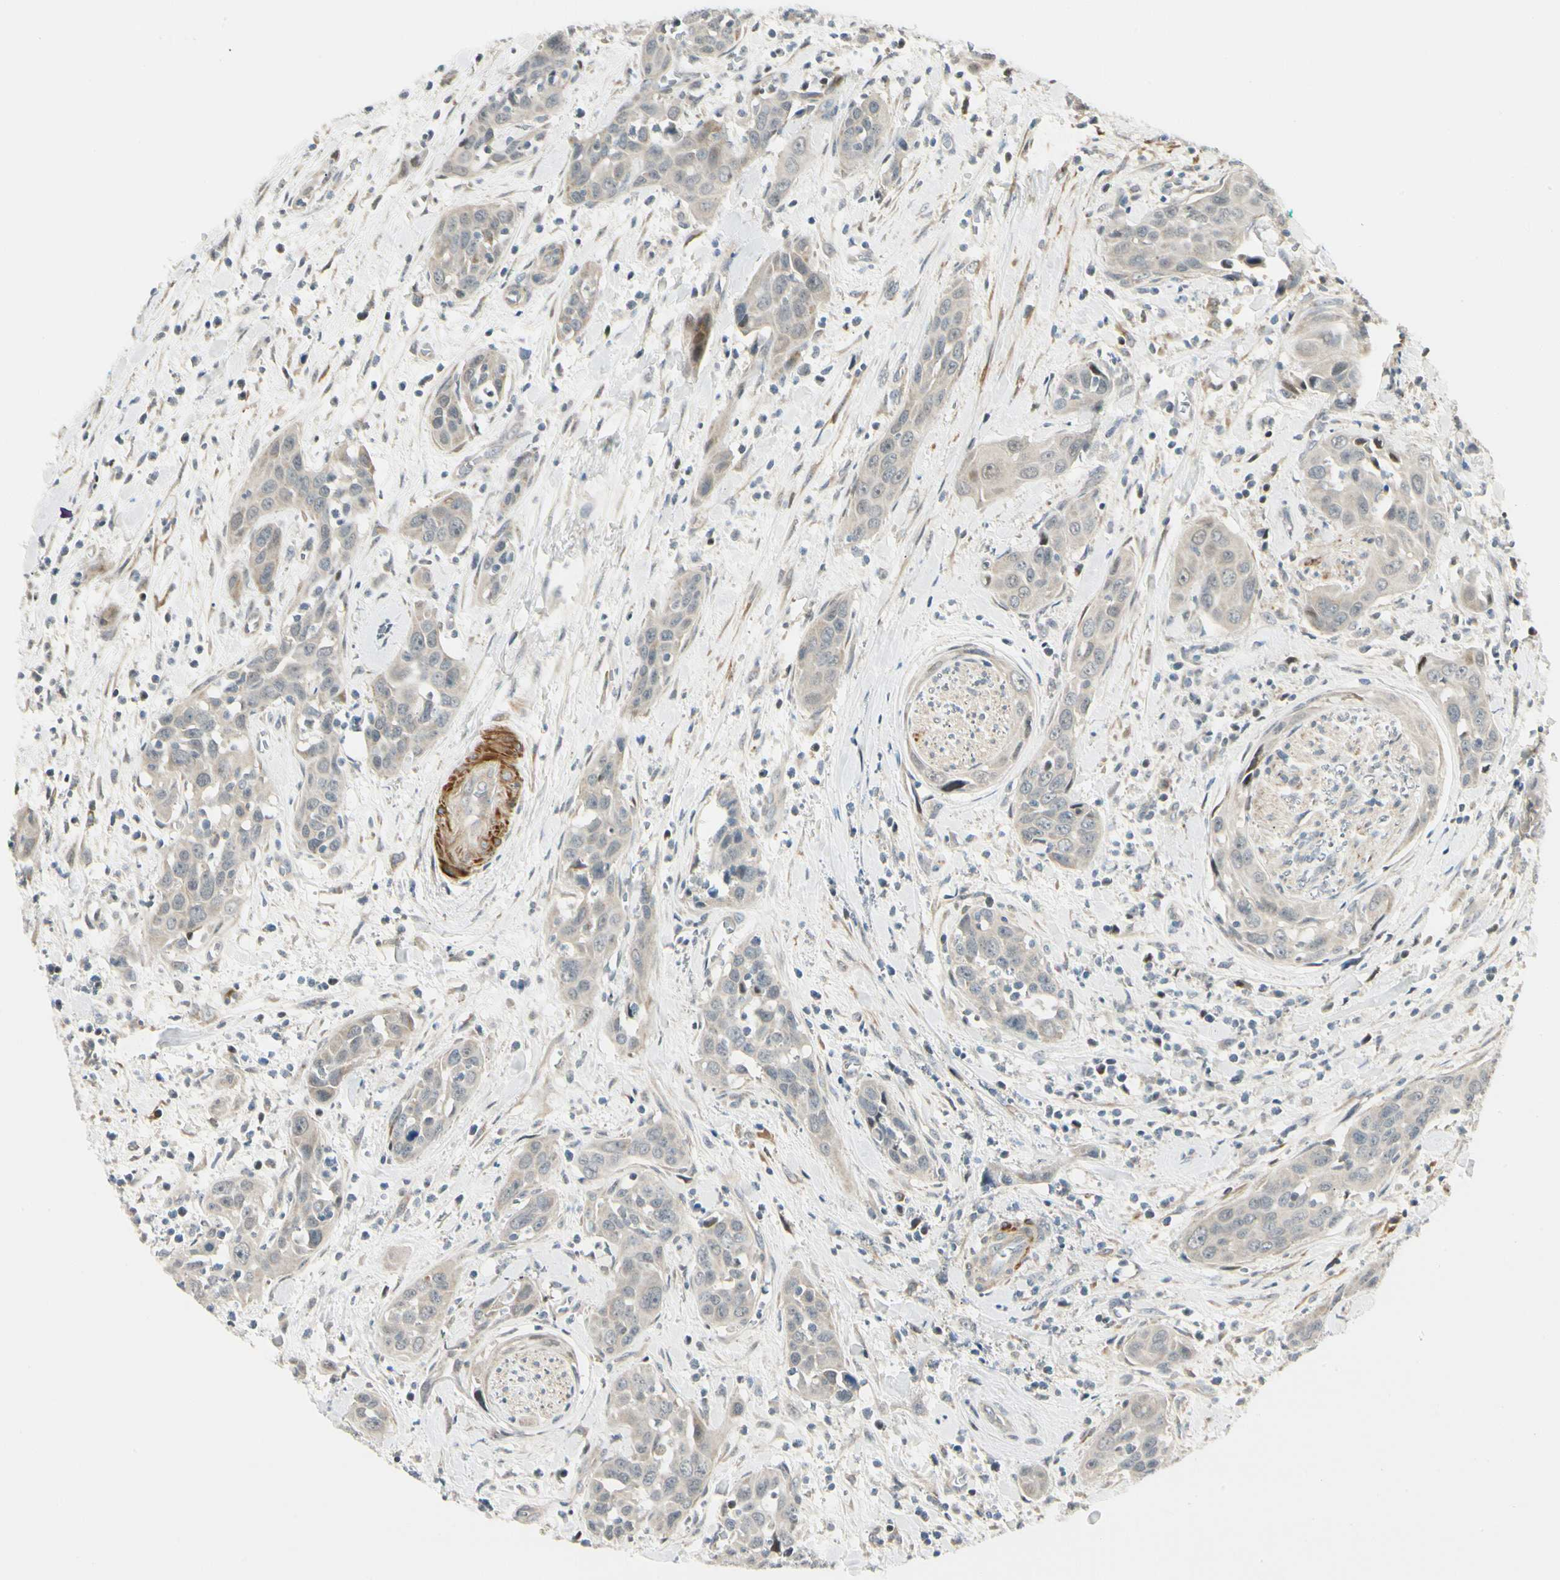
{"staining": {"intensity": "weak", "quantity": ">75%", "location": "cytoplasmic/membranous"}, "tissue": "head and neck cancer", "cell_type": "Tumor cells", "image_type": "cancer", "snomed": [{"axis": "morphology", "description": "Squamous cell carcinoma, NOS"}, {"axis": "topography", "description": "Oral tissue"}, {"axis": "topography", "description": "Head-Neck"}], "caption": "Immunohistochemistry (DAB (3,3'-diaminobenzidine)) staining of head and neck cancer (squamous cell carcinoma) displays weak cytoplasmic/membranous protein expression in about >75% of tumor cells.", "gene": "P4HA3", "patient": {"sex": "female", "age": 50}}